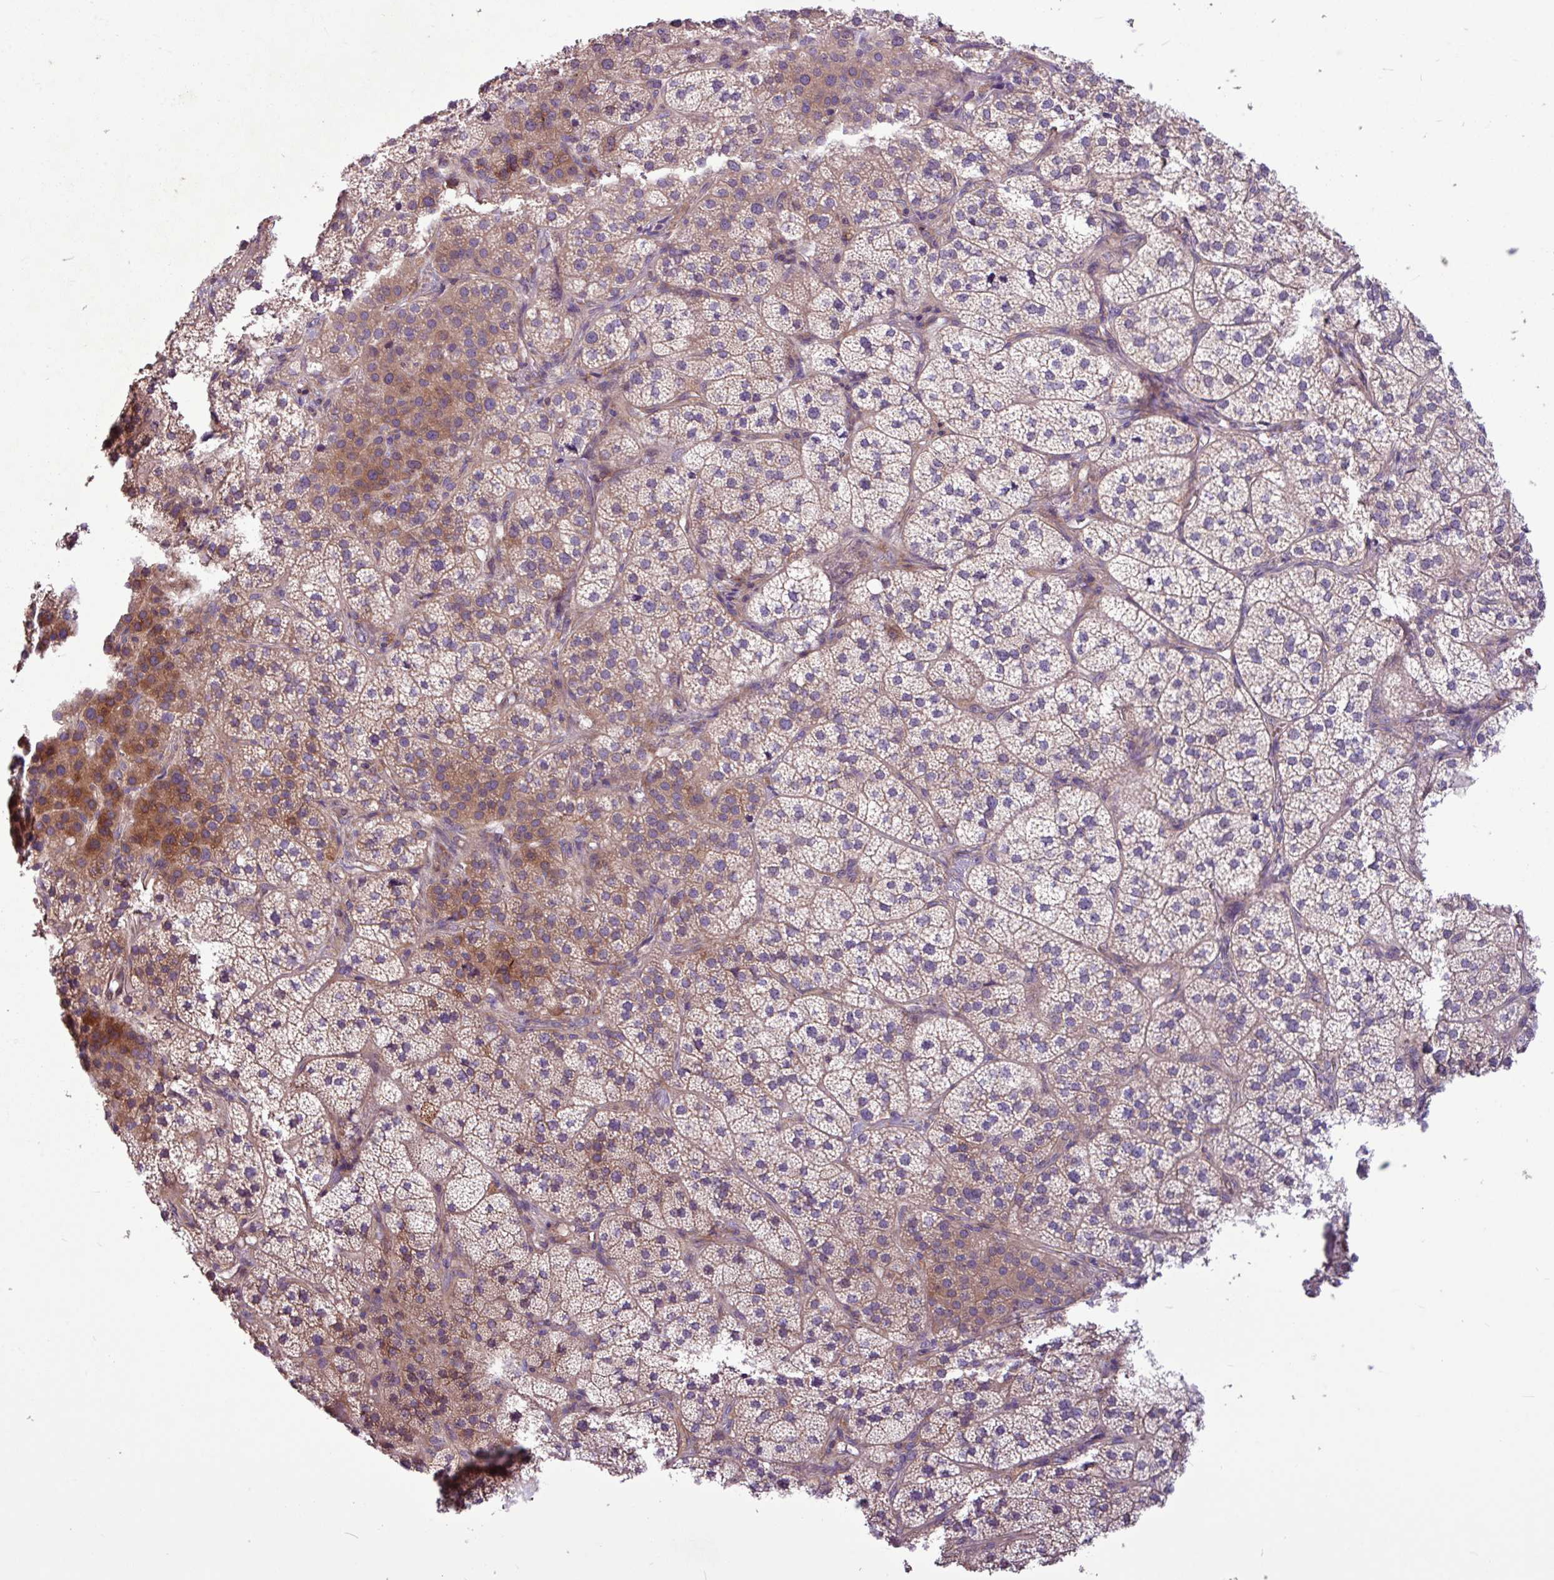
{"staining": {"intensity": "moderate", "quantity": ">75%", "location": "cytoplasmic/membranous"}, "tissue": "adrenal gland", "cell_type": "Glandular cells", "image_type": "normal", "snomed": [{"axis": "morphology", "description": "Normal tissue, NOS"}, {"axis": "topography", "description": "Adrenal gland"}], "caption": "Immunohistochemical staining of normal human adrenal gland exhibits moderate cytoplasmic/membranous protein staining in approximately >75% of glandular cells.", "gene": "MROH2A", "patient": {"sex": "female", "age": 58}}